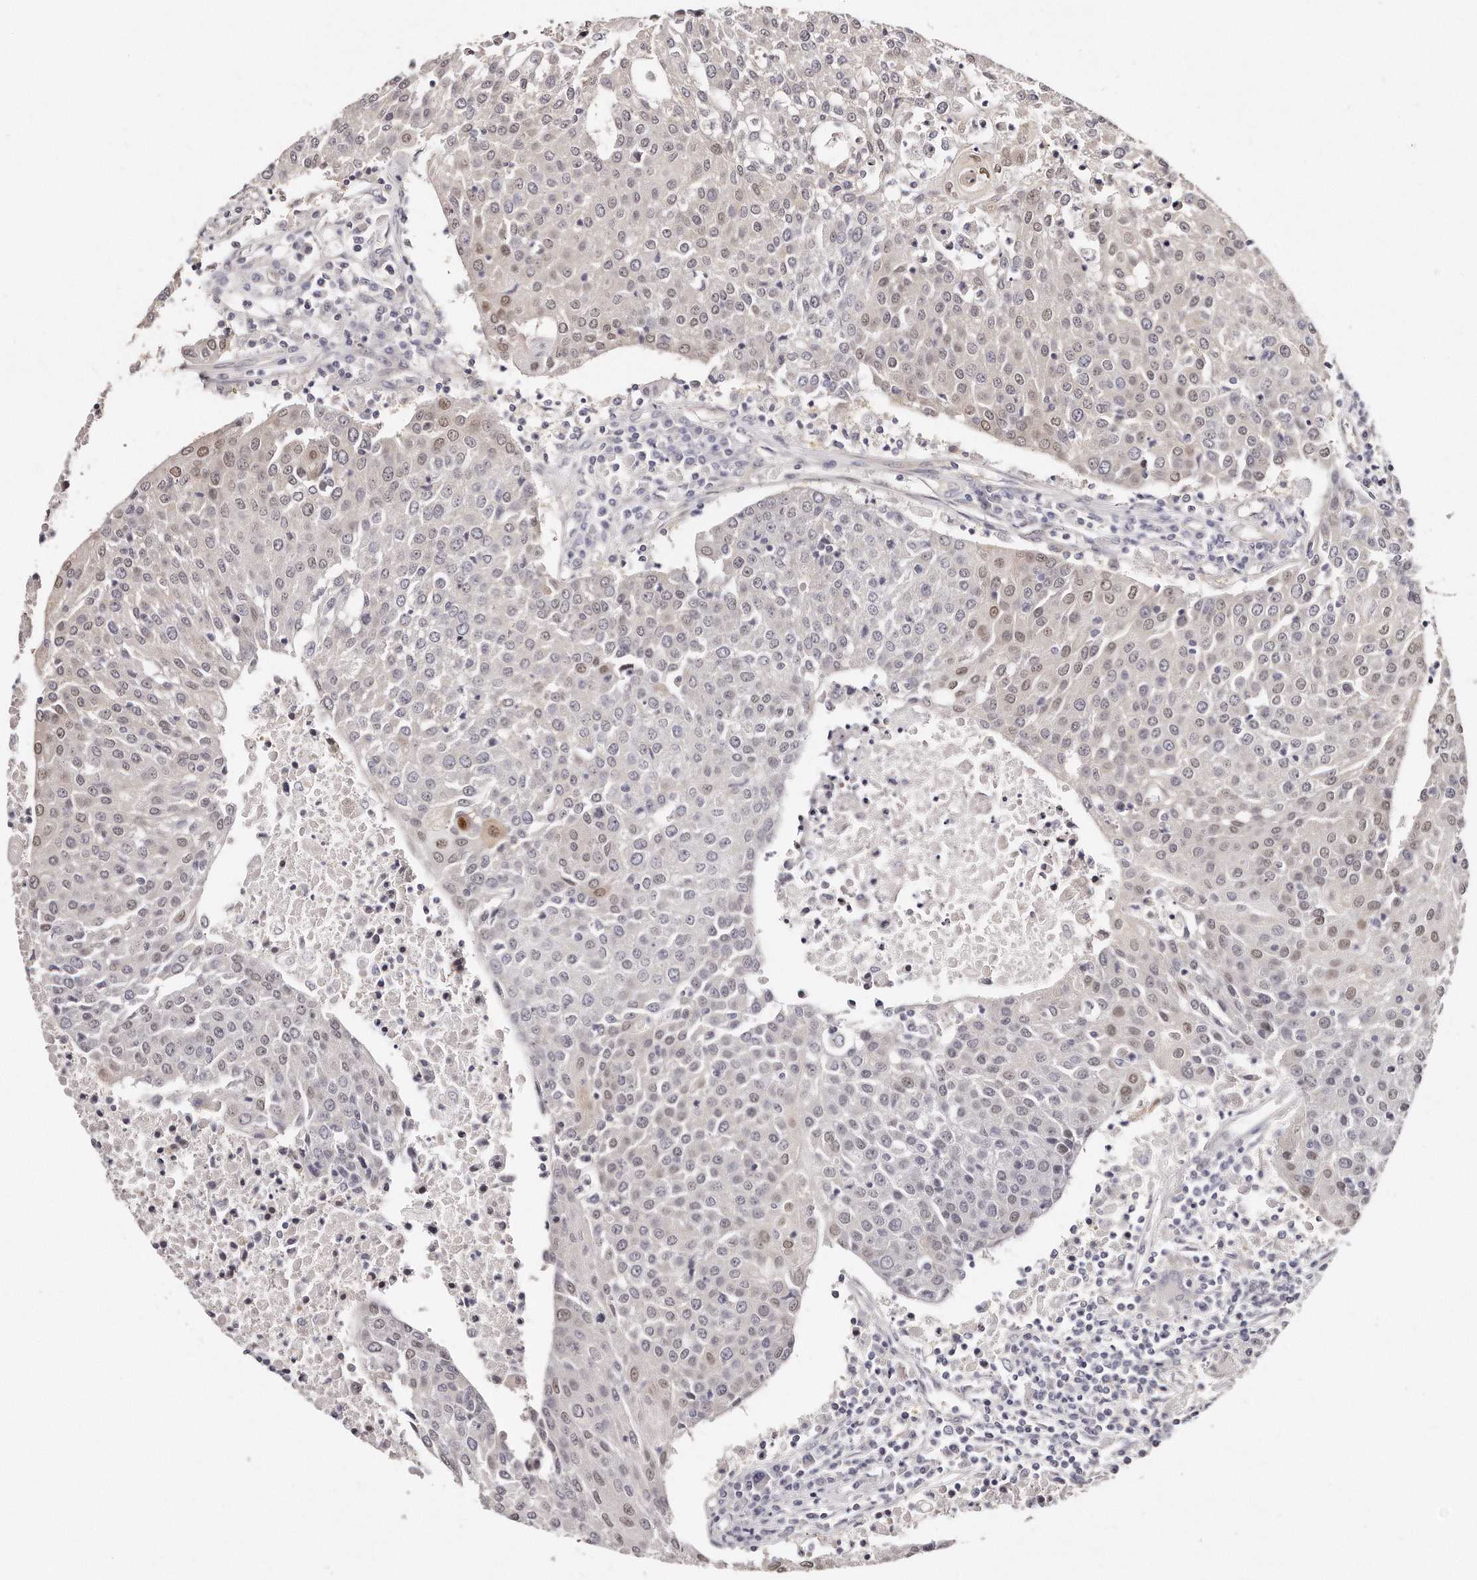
{"staining": {"intensity": "moderate", "quantity": "<25%", "location": "nuclear"}, "tissue": "urothelial cancer", "cell_type": "Tumor cells", "image_type": "cancer", "snomed": [{"axis": "morphology", "description": "Urothelial carcinoma, High grade"}, {"axis": "topography", "description": "Urinary bladder"}], "caption": "DAB immunohistochemical staining of human high-grade urothelial carcinoma shows moderate nuclear protein staining in about <25% of tumor cells.", "gene": "CASZ1", "patient": {"sex": "female", "age": 85}}